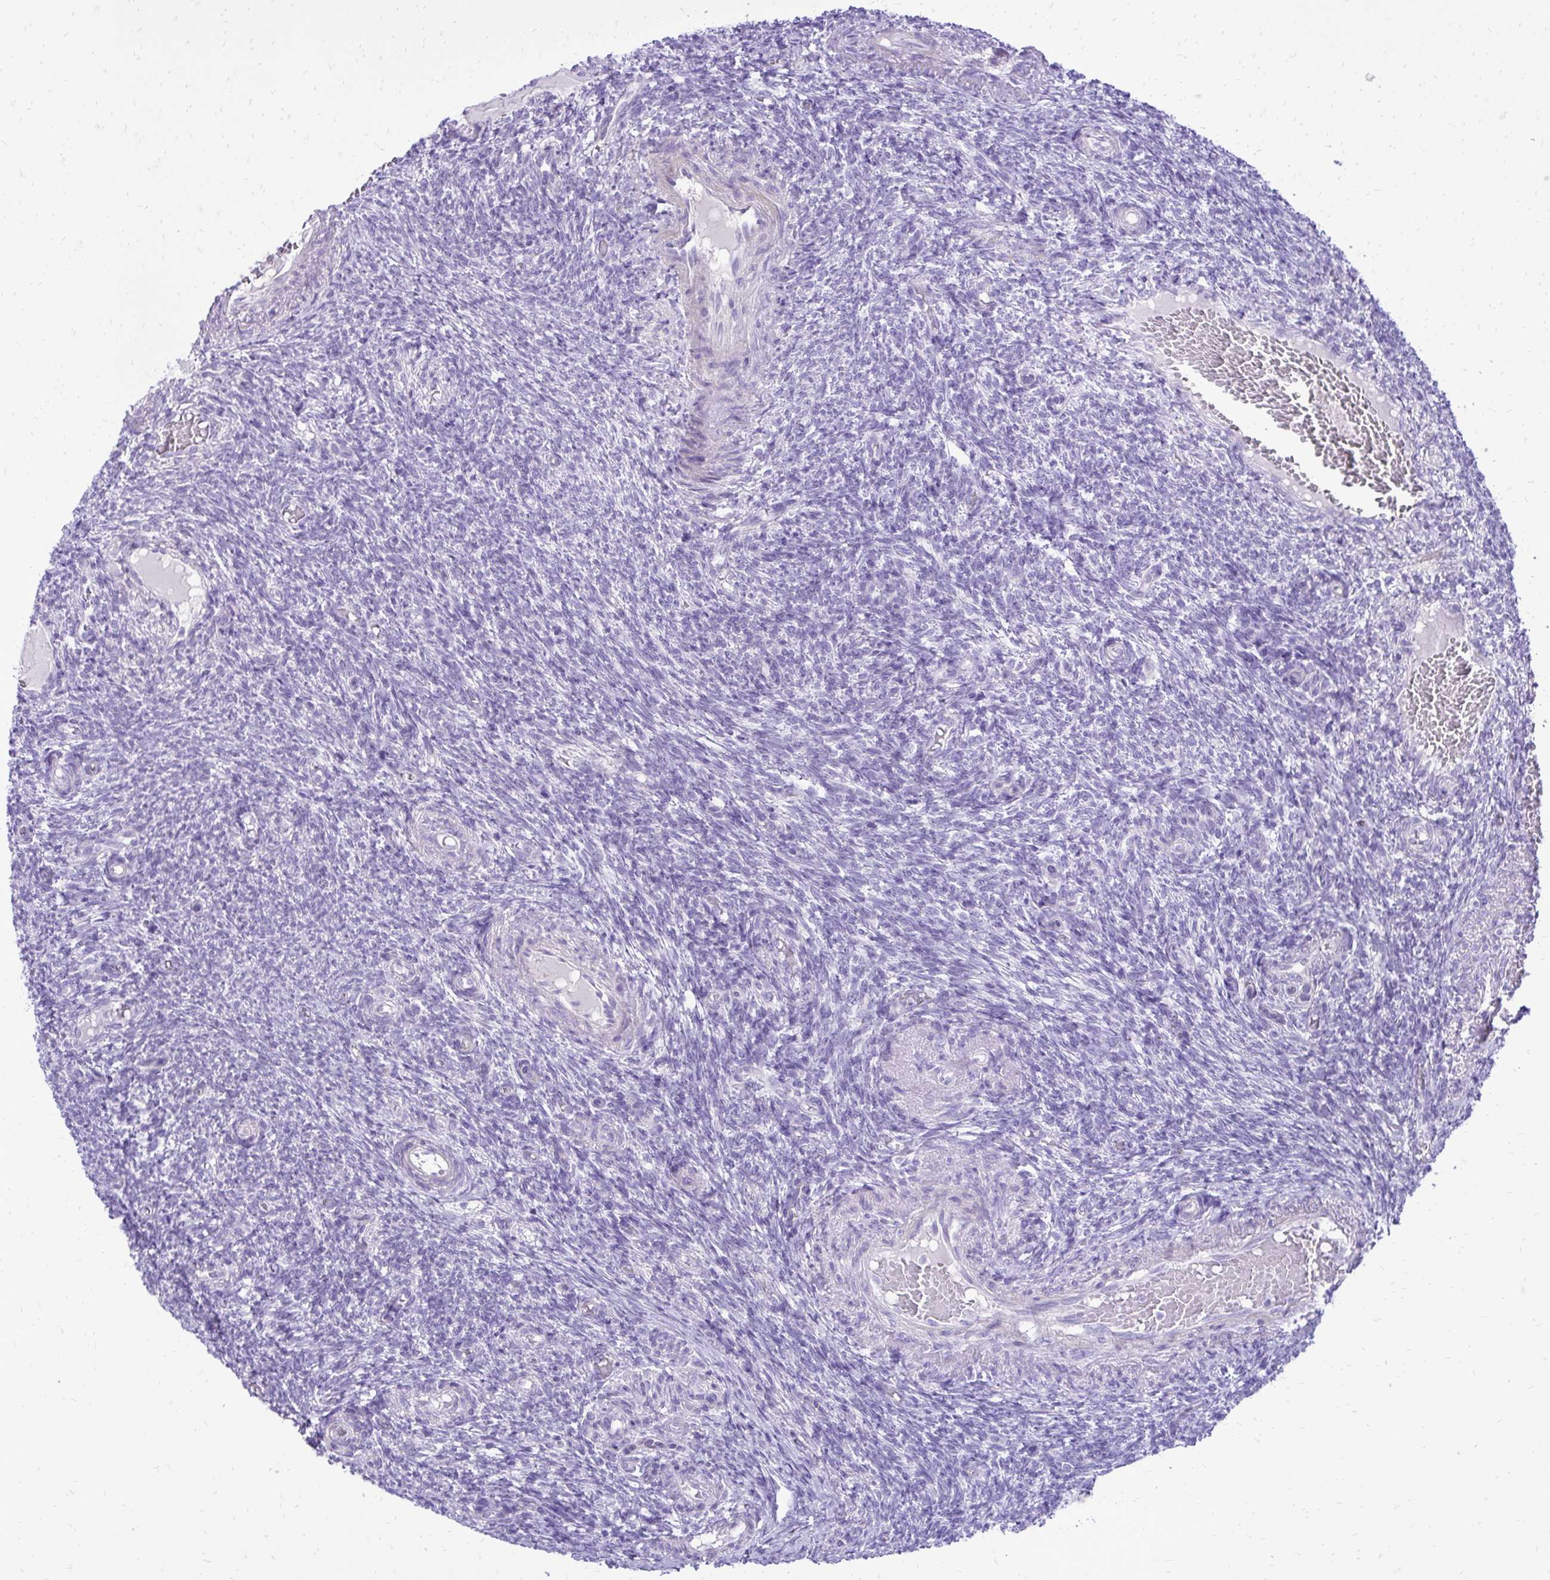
{"staining": {"intensity": "negative", "quantity": "none", "location": "none"}, "tissue": "ovary", "cell_type": "Follicle cells", "image_type": "normal", "snomed": [{"axis": "morphology", "description": "Normal tissue, NOS"}, {"axis": "topography", "description": "Ovary"}], "caption": "IHC photomicrograph of benign human ovary stained for a protein (brown), which demonstrates no expression in follicle cells.", "gene": "PELI3", "patient": {"sex": "female", "age": 39}}